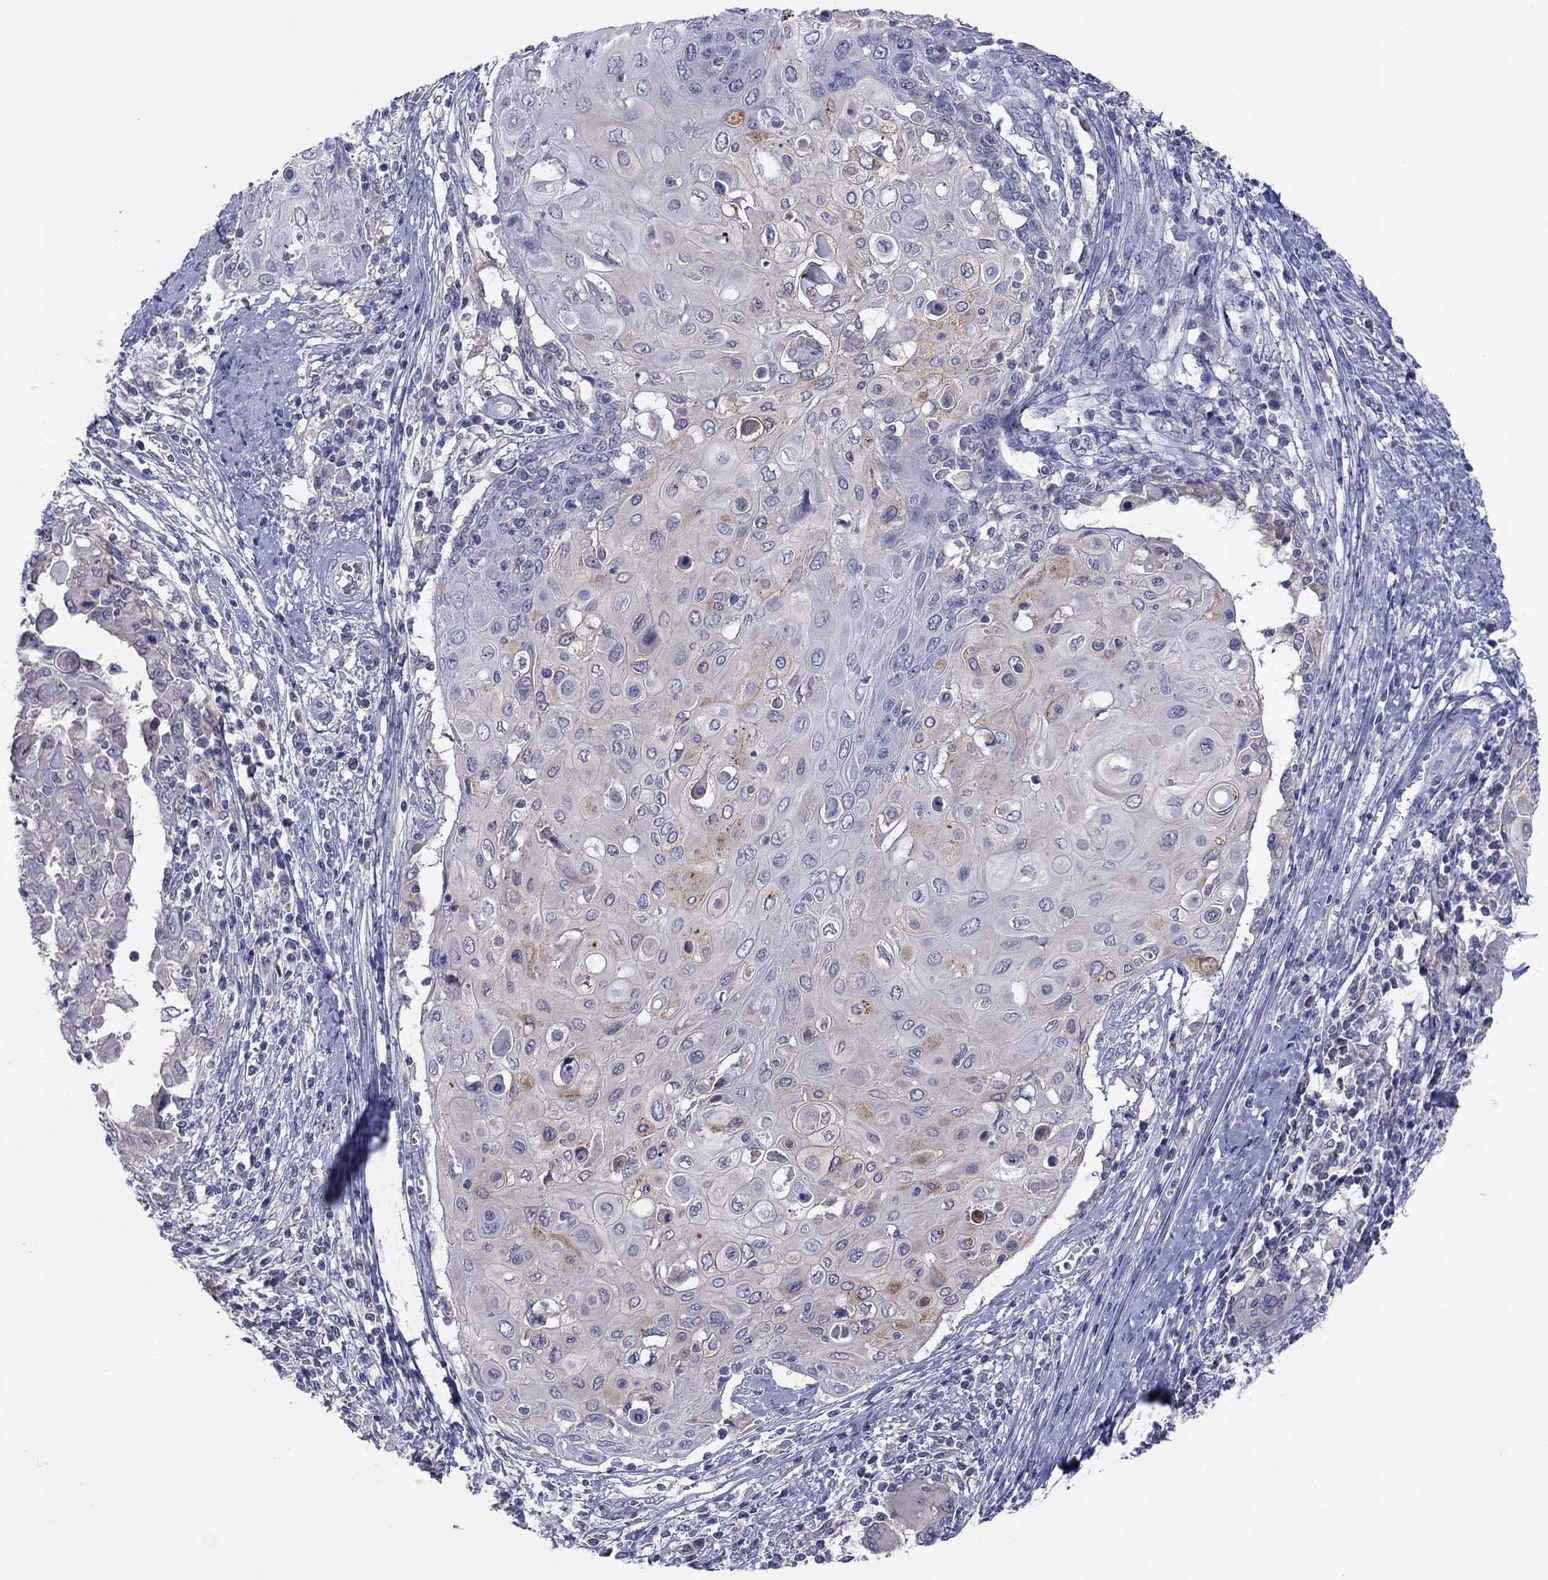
{"staining": {"intensity": "weak", "quantity": "<25%", "location": "cytoplasmic/membranous"}, "tissue": "cervical cancer", "cell_type": "Tumor cells", "image_type": "cancer", "snomed": [{"axis": "morphology", "description": "Squamous cell carcinoma, NOS"}, {"axis": "topography", "description": "Cervix"}], "caption": "Histopathology image shows no significant protein positivity in tumor cells of cervical cancer. Nuclei are stained in blue.", "gene": "CYP2B6", "patient": {"sex": "female", "age": 39}}